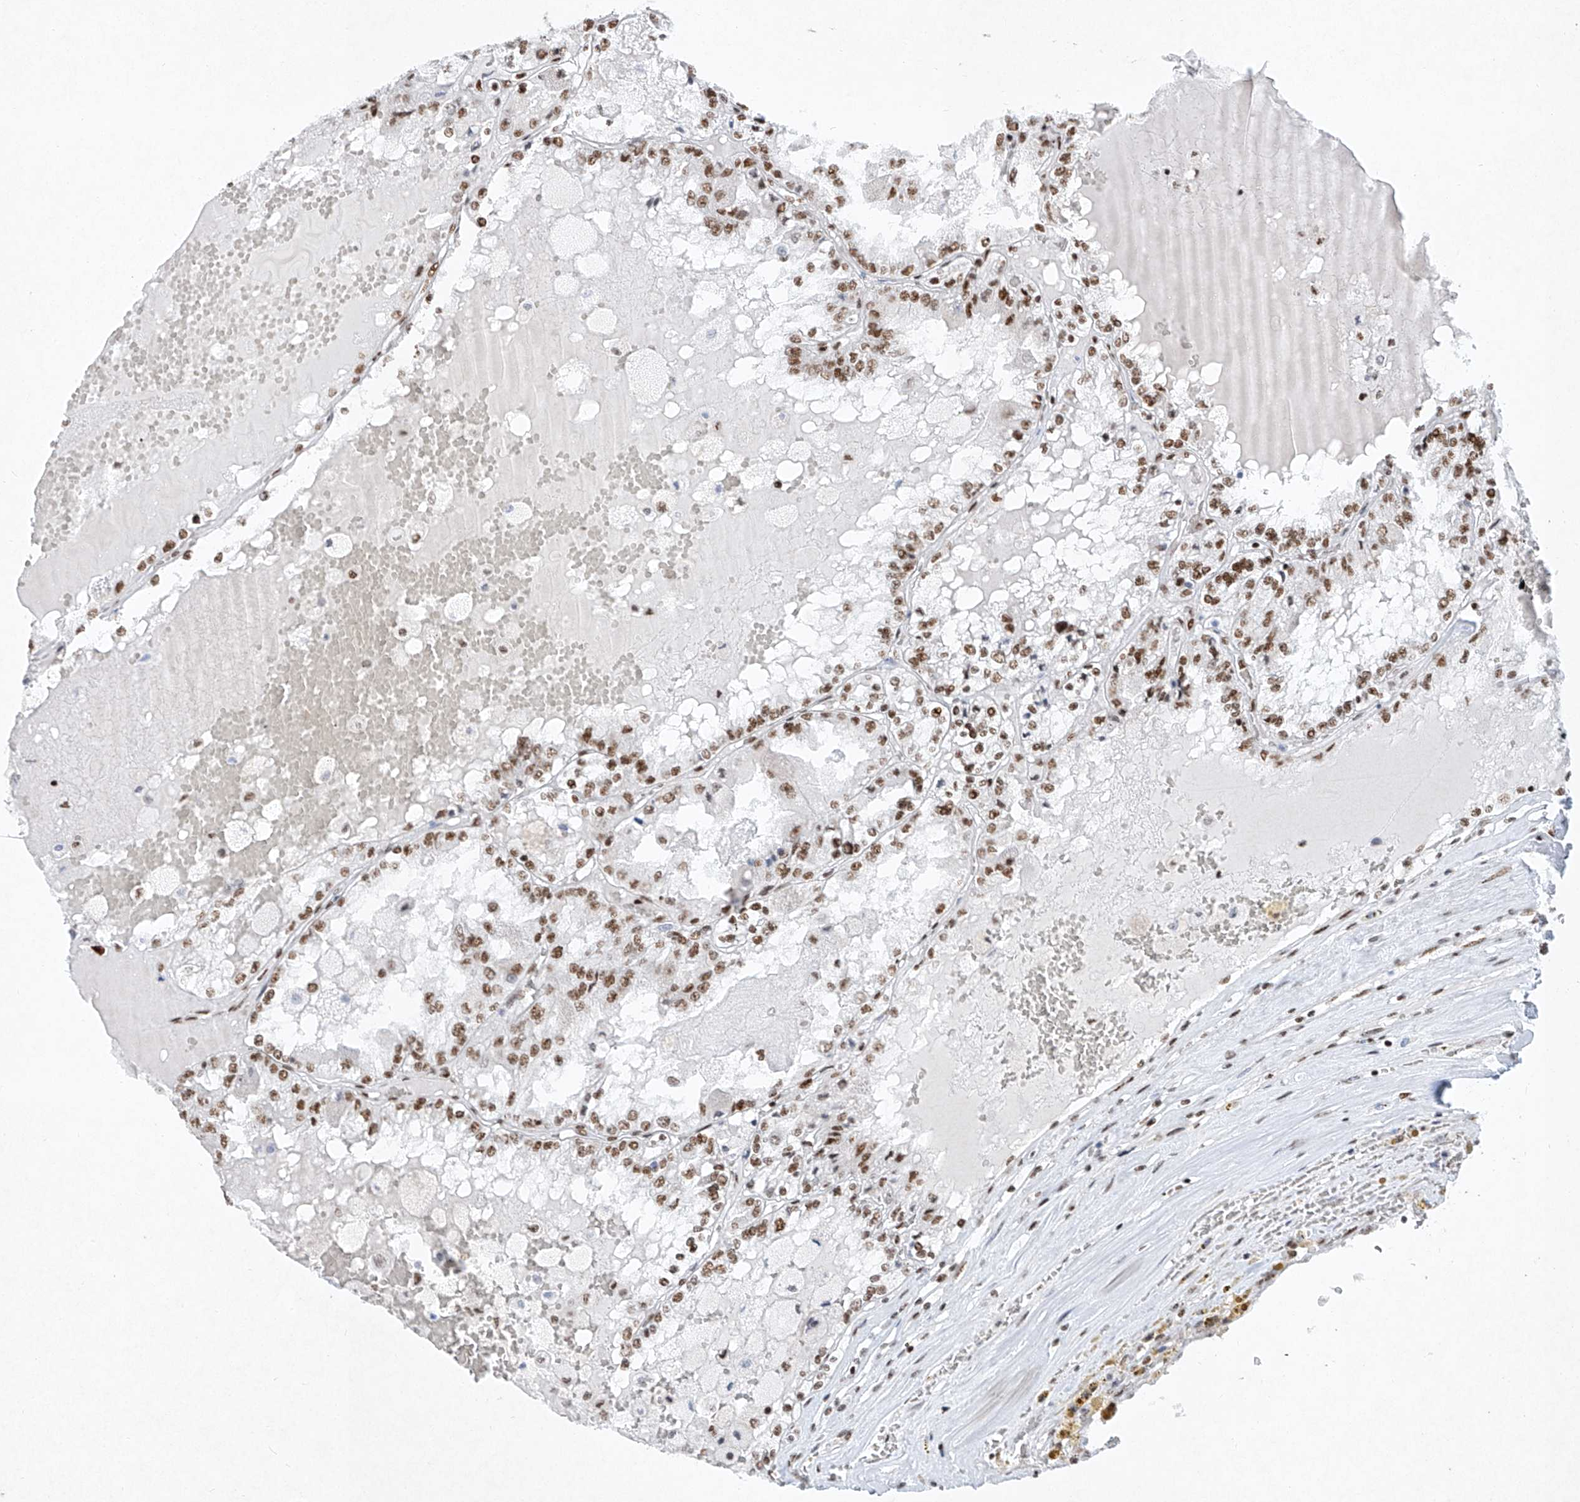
{"staining": {"intensity": "moderate", "quantity": ">75%", "location": "nuclear"}, "tissue": "renal cancer", "cell_type": "Tumor cells", "image_type": "cancer", "snomed": [{"axis": "morphology", "description": "Adenocarcinoma, NOS"}, {"axis": "topography", "description": "Kidney"}], "caption": "A brown stain labels moderate nuclear expression of a protein in renal cancer (adenocarcinoma) tumor cells. (DAB = brown stain, brightfield microscopy at high magnification).", "gene": "TAF4", "patient": {"sex": "female", "age": 56}}